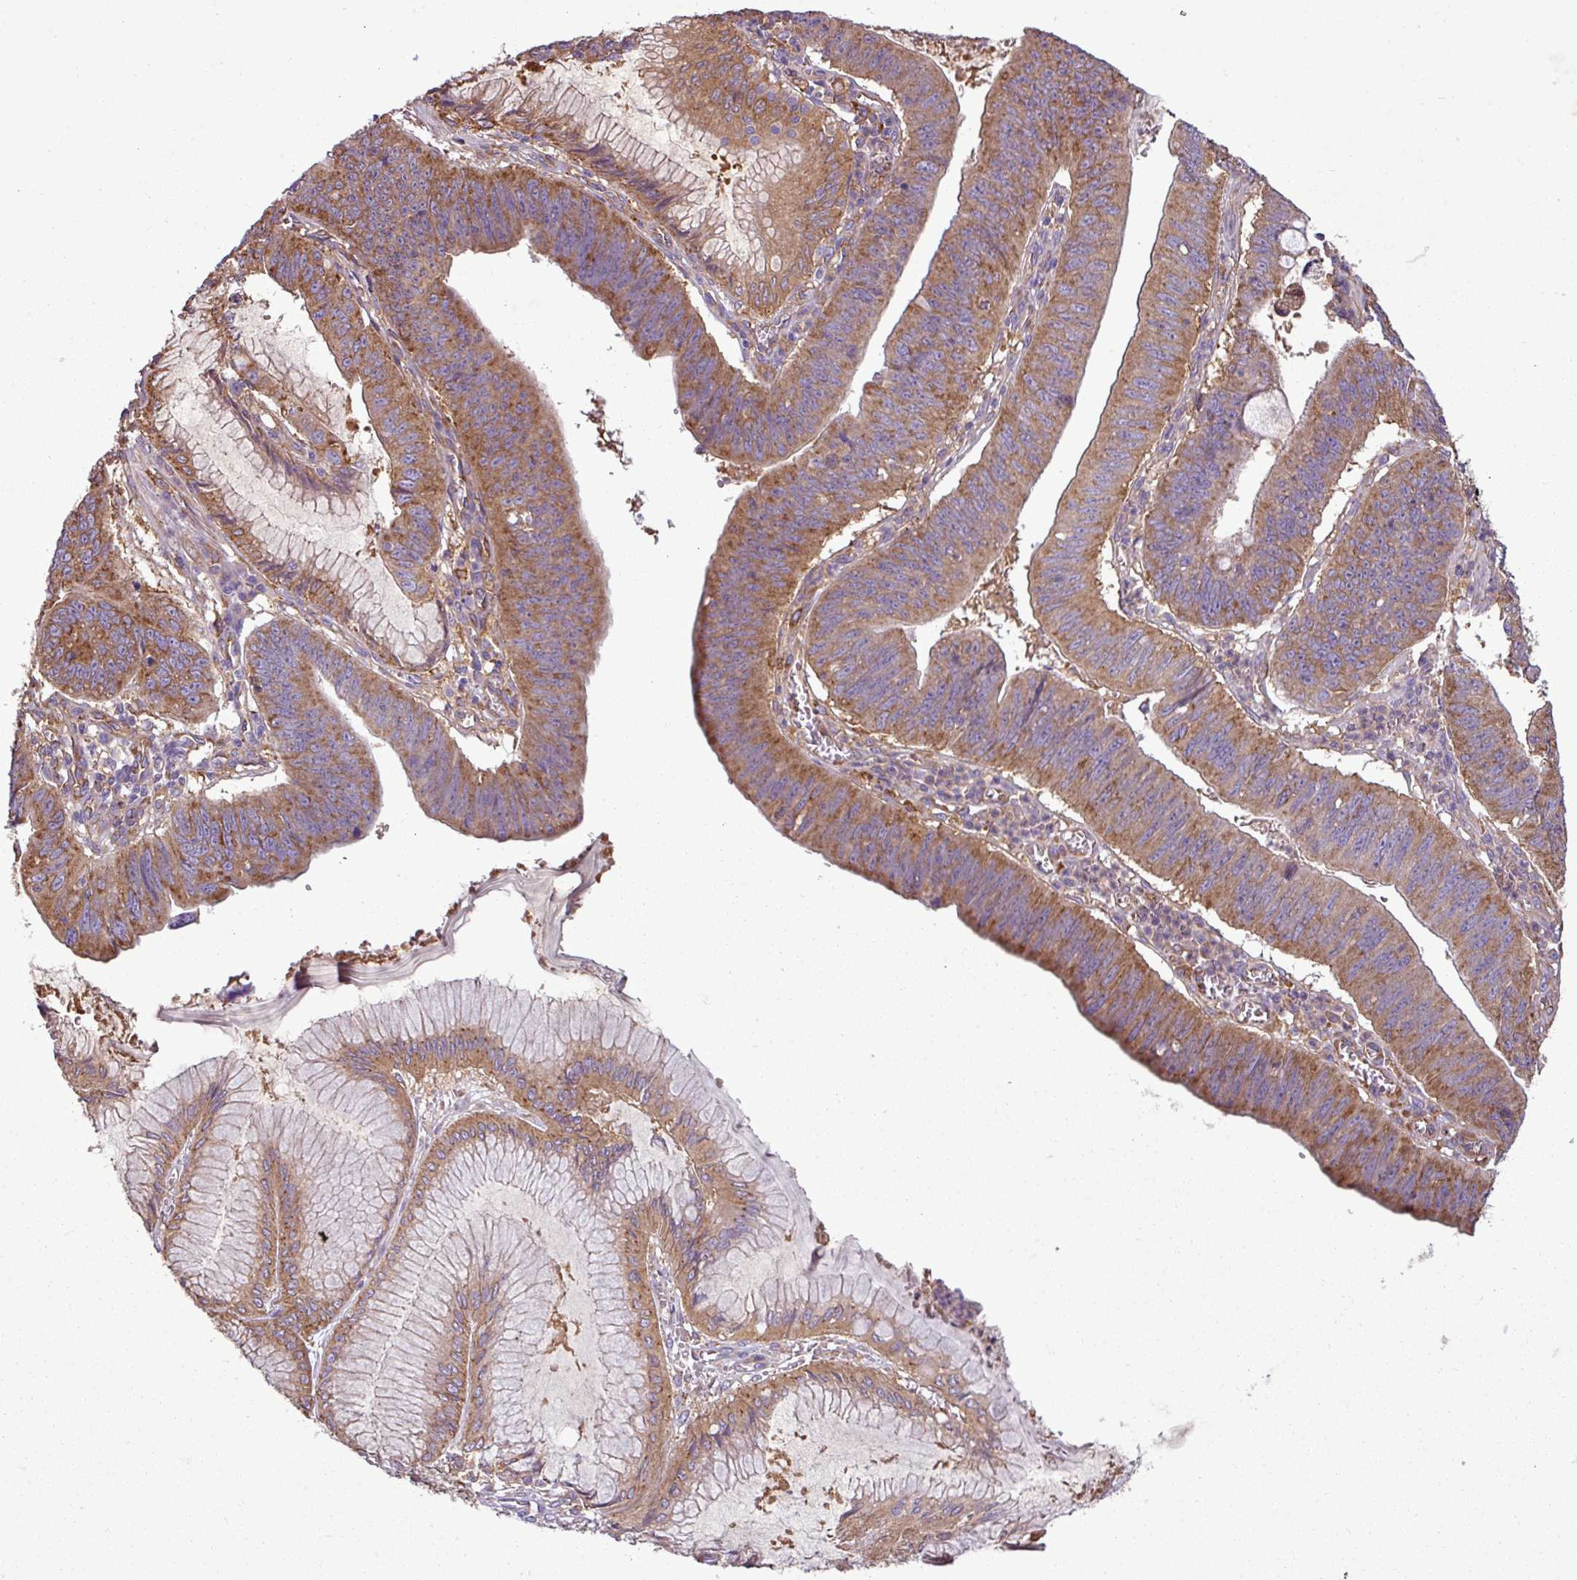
{"staining": {"intensity": "moderate", "quantity": ">75%", "location": "cytoplasmic/membranous"}, "tissue": "stomach cancer", "cell_type": "Tumor cells", "image_type": "cancer", "snomed": [{"axis": "morphology", "description": "Adenocarcinoma, NOS"}, {"axis": "topography", "description": "Stomach"}], "caption": "The histopathology image displays staining of stomach cancer, revealing moderate cytoplasmic/membranous protein expression (brown color) within tumor cells.", "gene": "PACSIN2", "patient": {"sex": "male", "age": 59}}